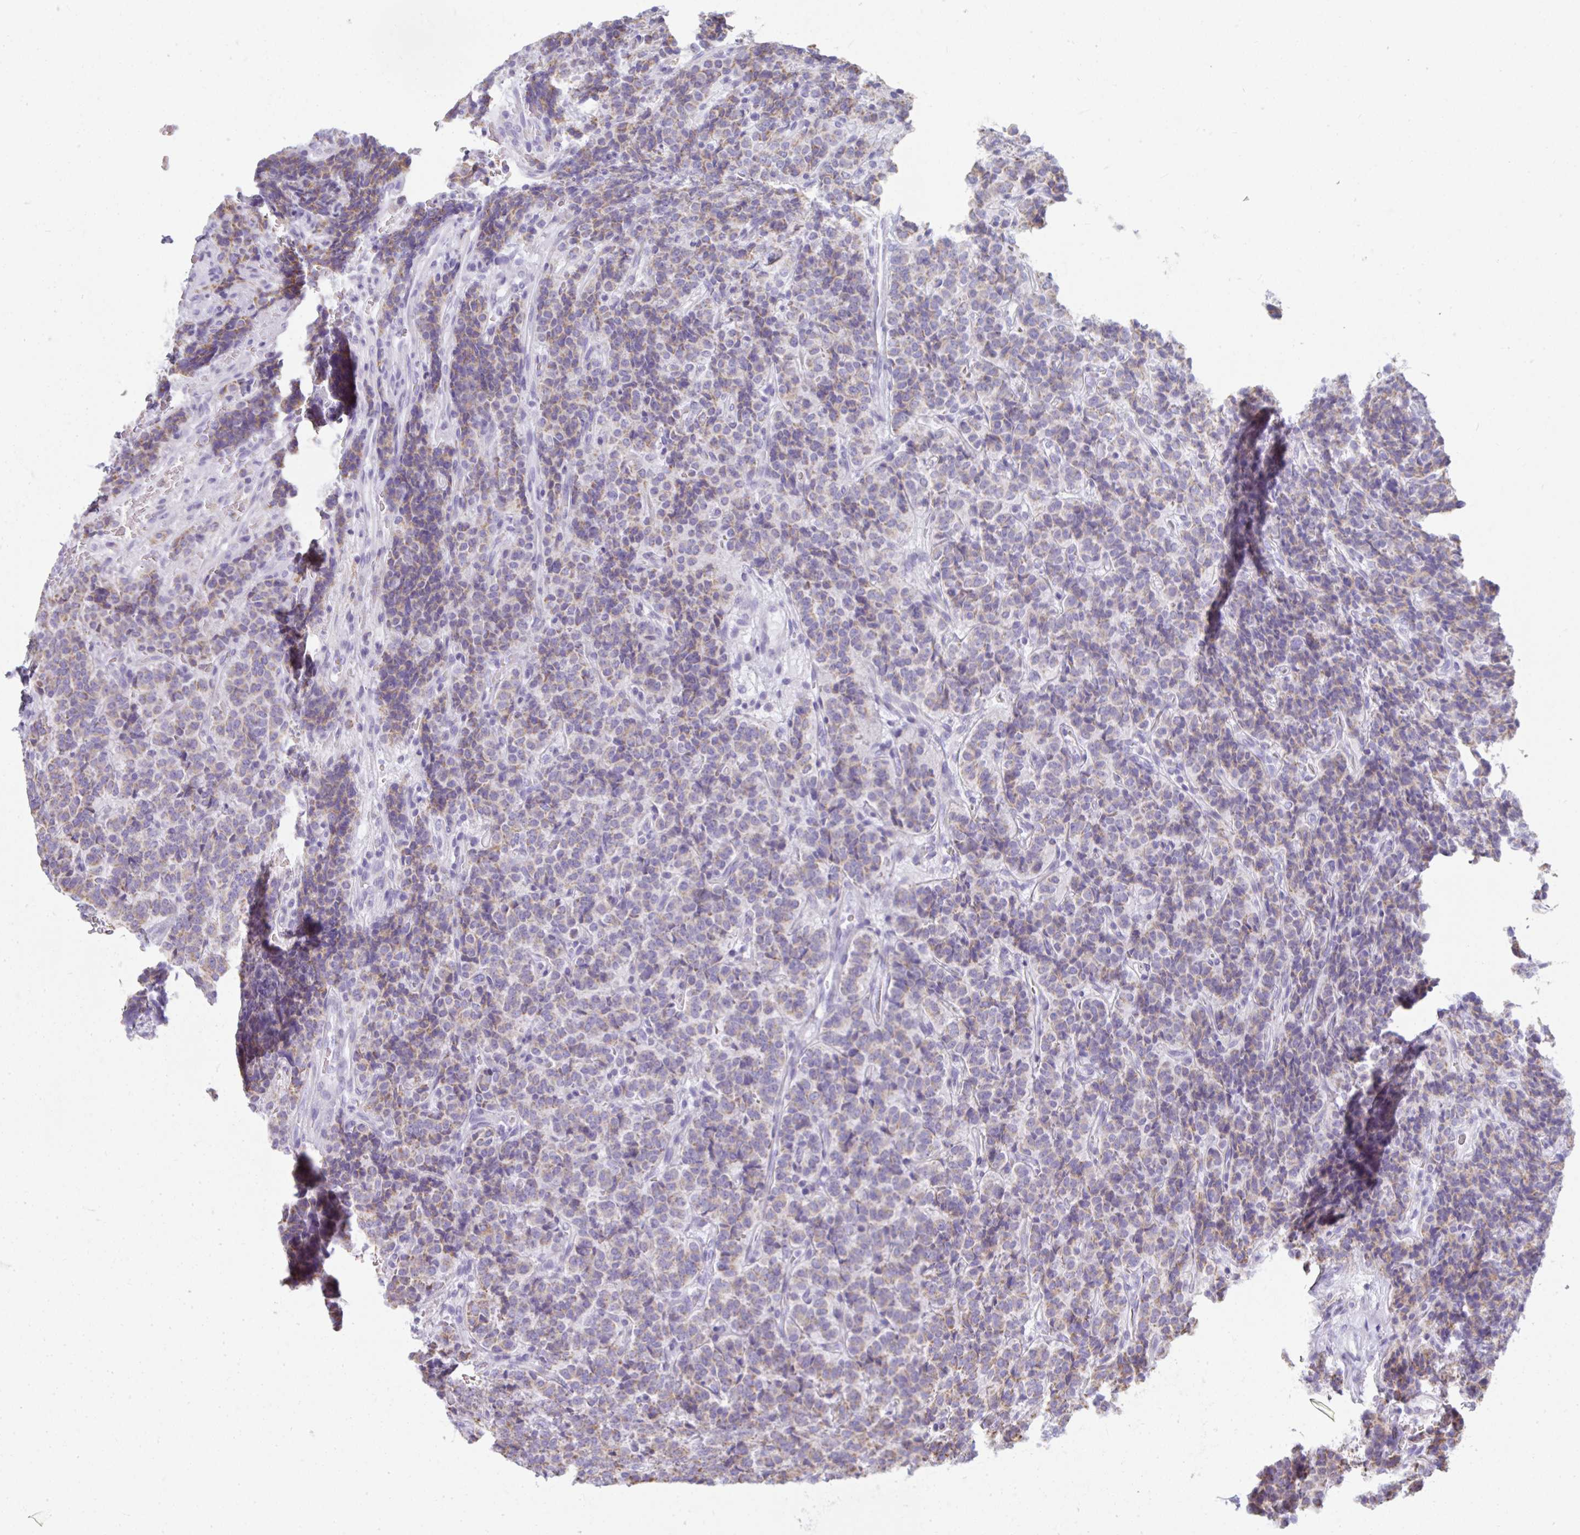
{"staining": {"intensity": "weak", "quantity": ">75%", "location": "cytoplasmic/membranous"}, "tissue": "carcinoid", "cell_type": "Tumor cells", "image_type": "cancer", "snomed": [{"axis": "morphology", "description": "Carcinoid, malignant, NOS"}, {"axis": "topography", "description": "Pancreas"}], "caption": "Weak cytoplasmic/membranous protein positivity is seen in approximately >75% of tumor cells in malignant carcinoid.", "gene": "SLC6A1", "patient": {"sex": "male", "age": 36}}